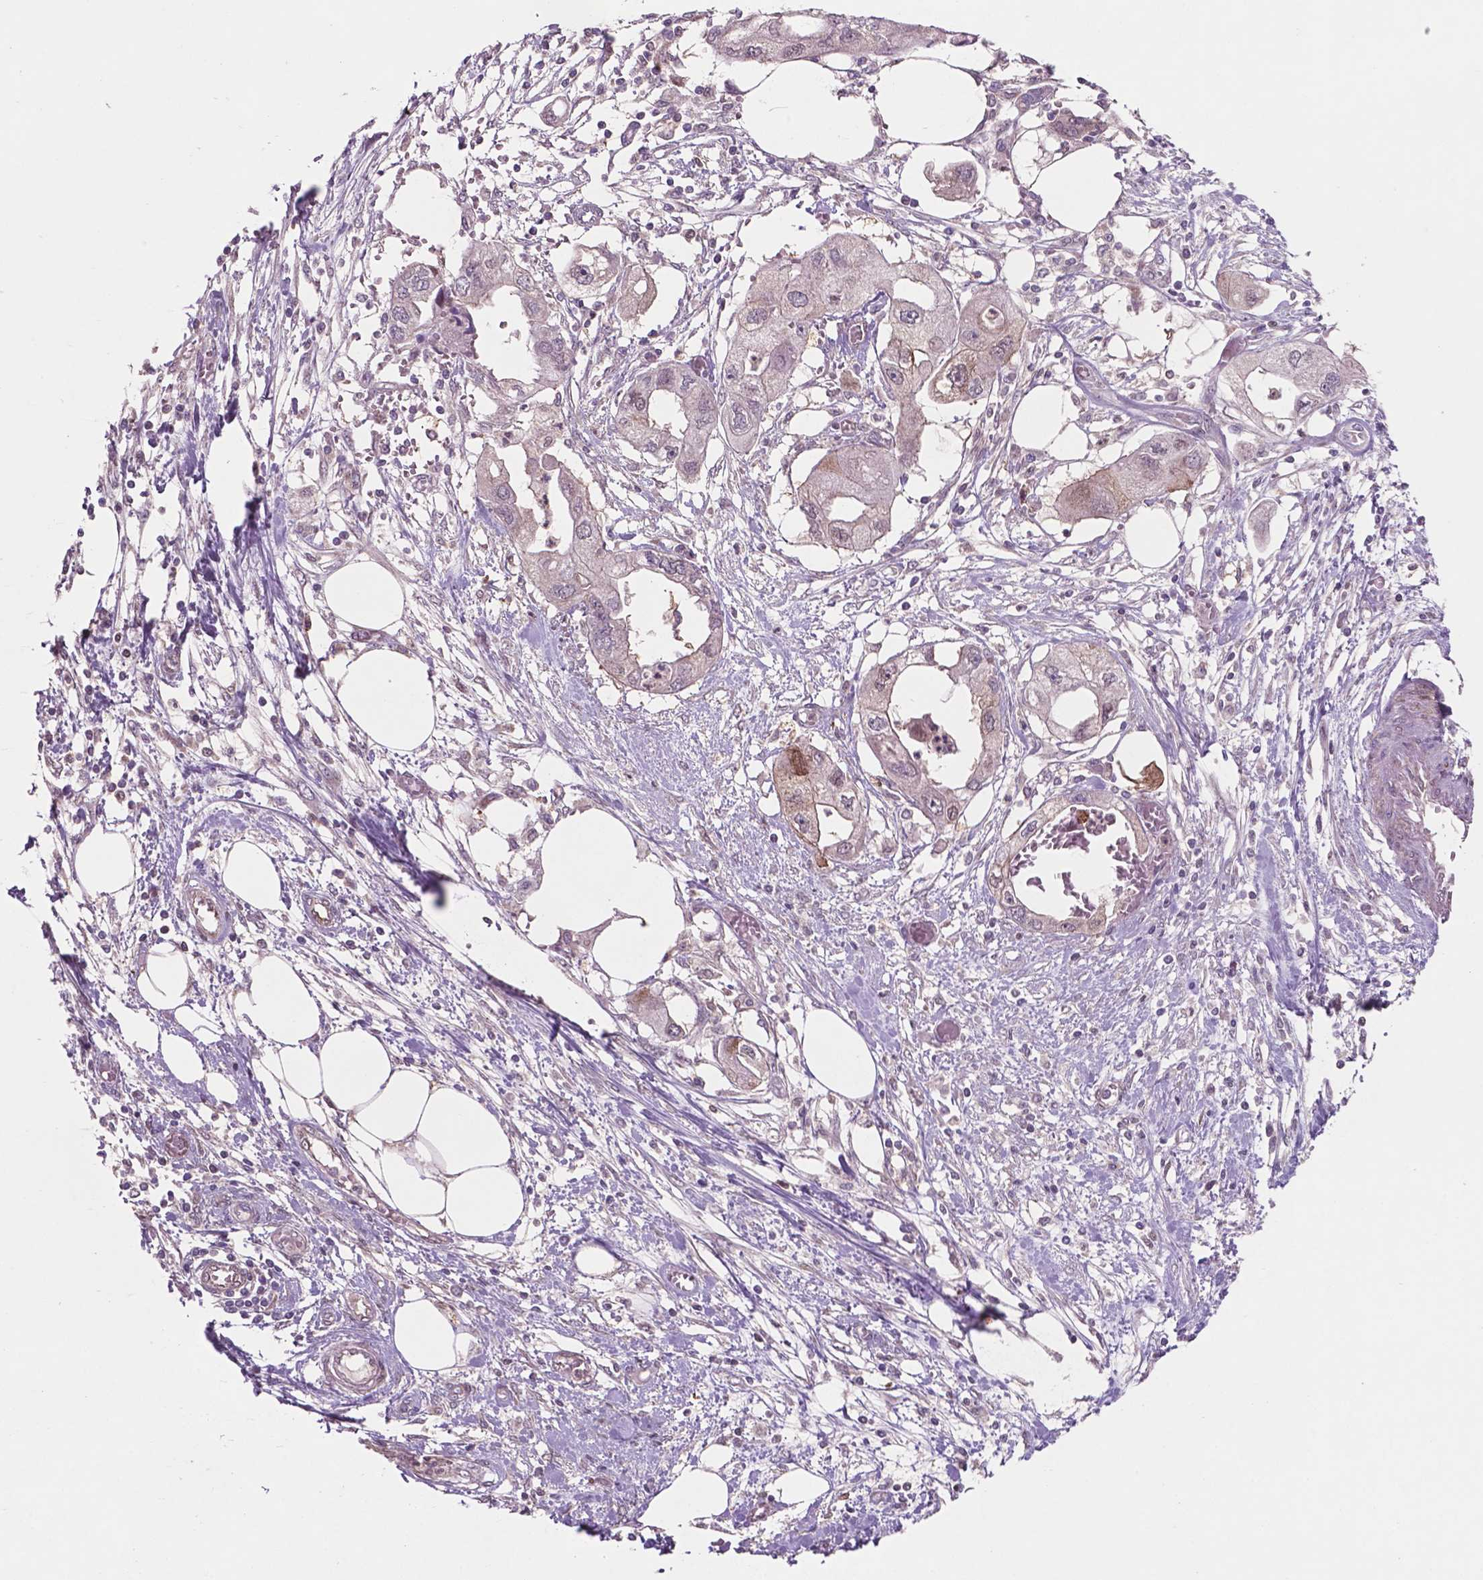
{"staining": {"intensity": "moderate", "quantity": "<25%", "location": "cytoplasmic/membranous"}, "tissue": "endometrial cancer", "cell_type": "Tumor cells", "image_type": "cancer", "snomed": [{"axis": "morphology", "description": "Adenocarcinoma, NOS"}, {"axis": "morphology", "description": "Adenocarcinoma, metastatic, NOS"}, {"axis": "topography", "description": "Adipose tissue"}, {"axis": "topography", "description": "Endometrium"}], "caption": "Brown immunohistochemical staining in adenocarcinoma (endometrial) exhibits moderate cytoplasmic/membranous expression in about <25% of tumor cells.", "gene": "LDHA", "patient": {"sex": "female", "age": 67}}